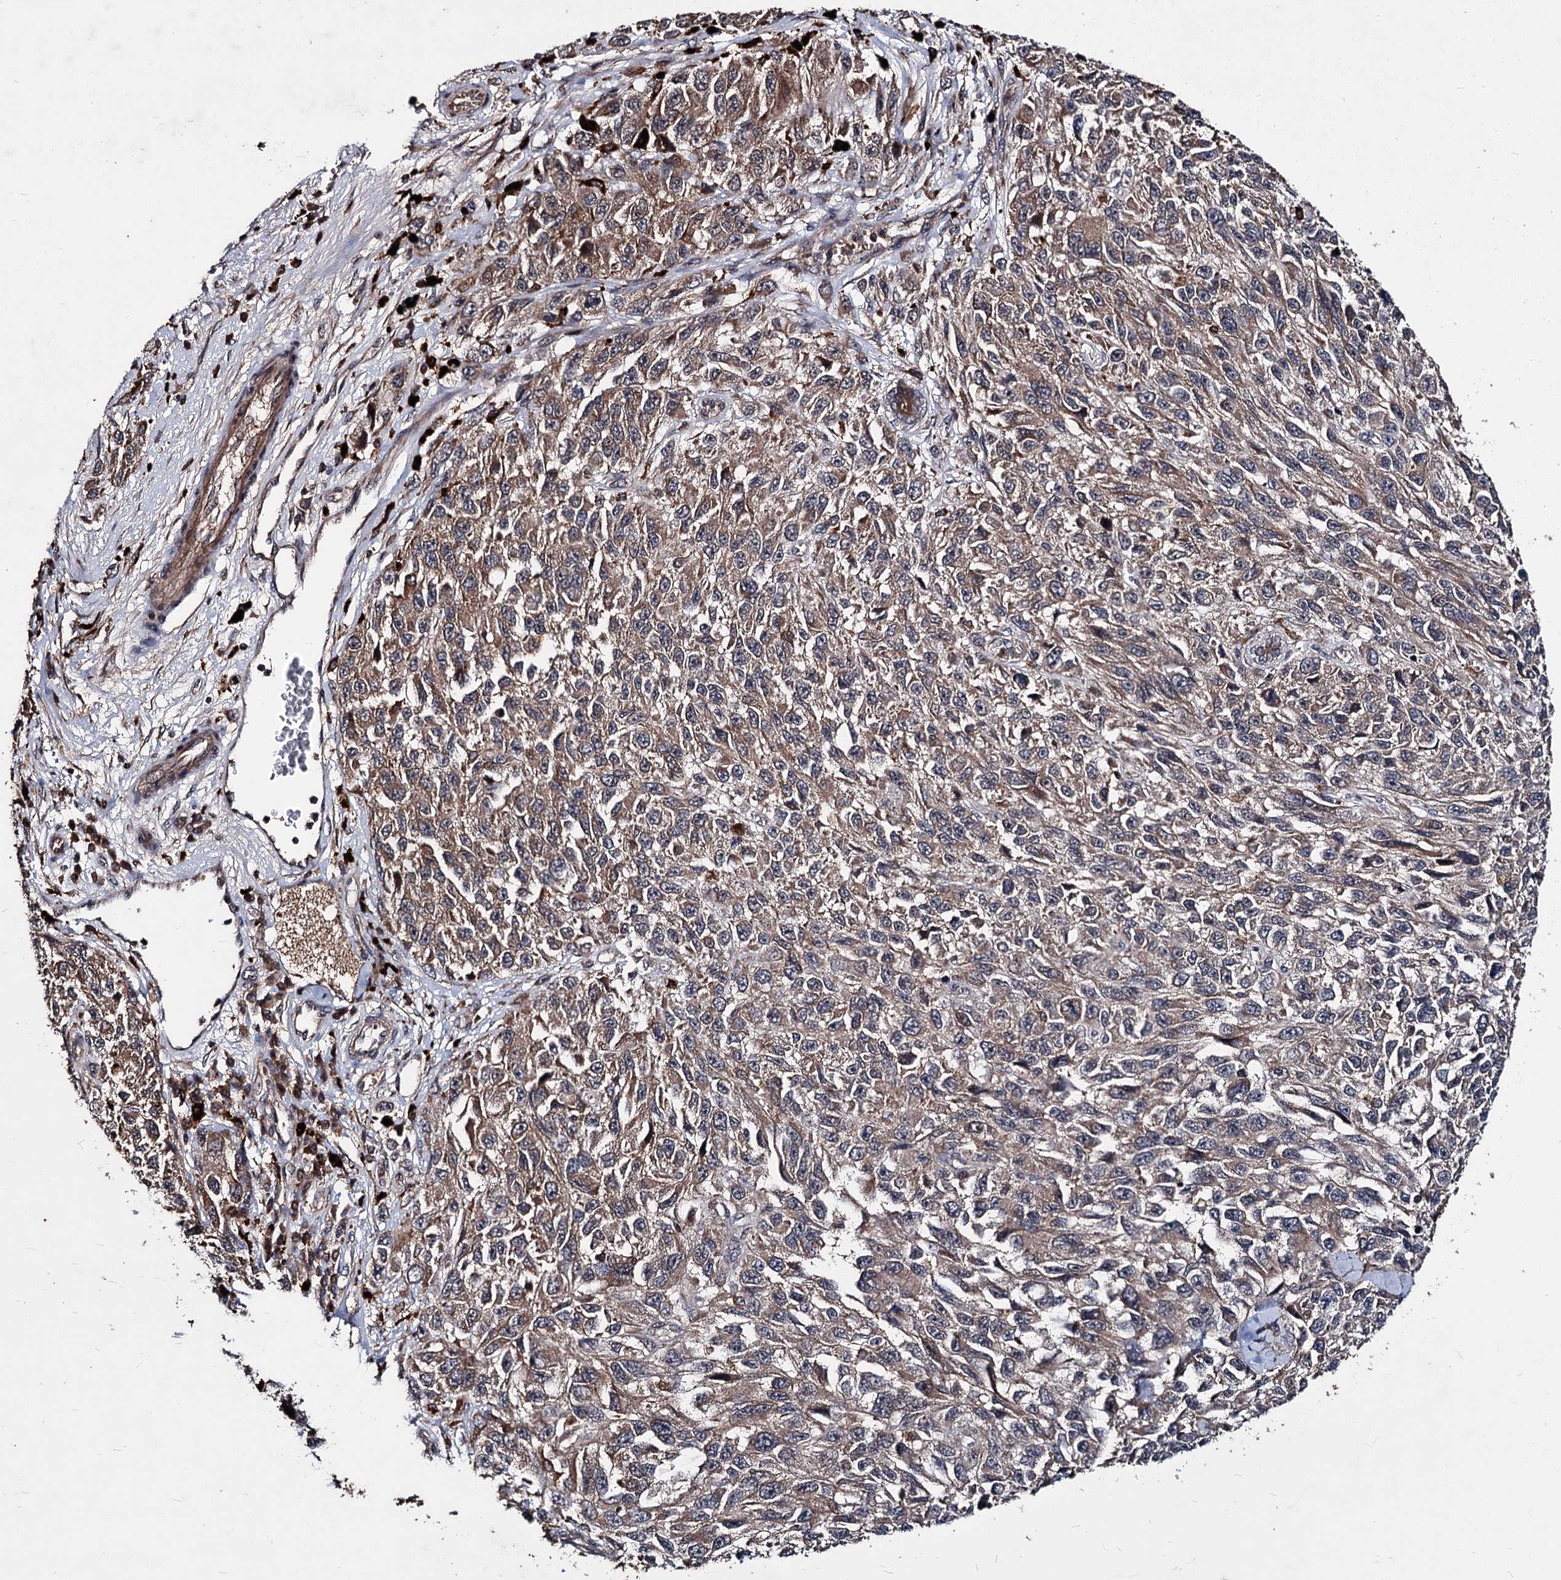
{"staining": {"intensity": "weak", "quantity": ">75%", "location": "cytoplasmic/membranous"}, "tissue": "melanoma", "cell_type": "Tumor cells", "image_type": "cancer", "snomed": [{"axis": "morphology", "description": "Normal tissue, NOS"}, {"axis": "morphology", "description": "Malignant melanoma, NOS"}, {"axis": "topography", "description": "Skin"}], "caption": "The image demonstrates a brown stain indicating the presence of a protein in the cytoplasmic/membranous of tumor cells in melanoma.", "gene": "BCL2L2", "patient": {"sex": "female", "age": 96}}